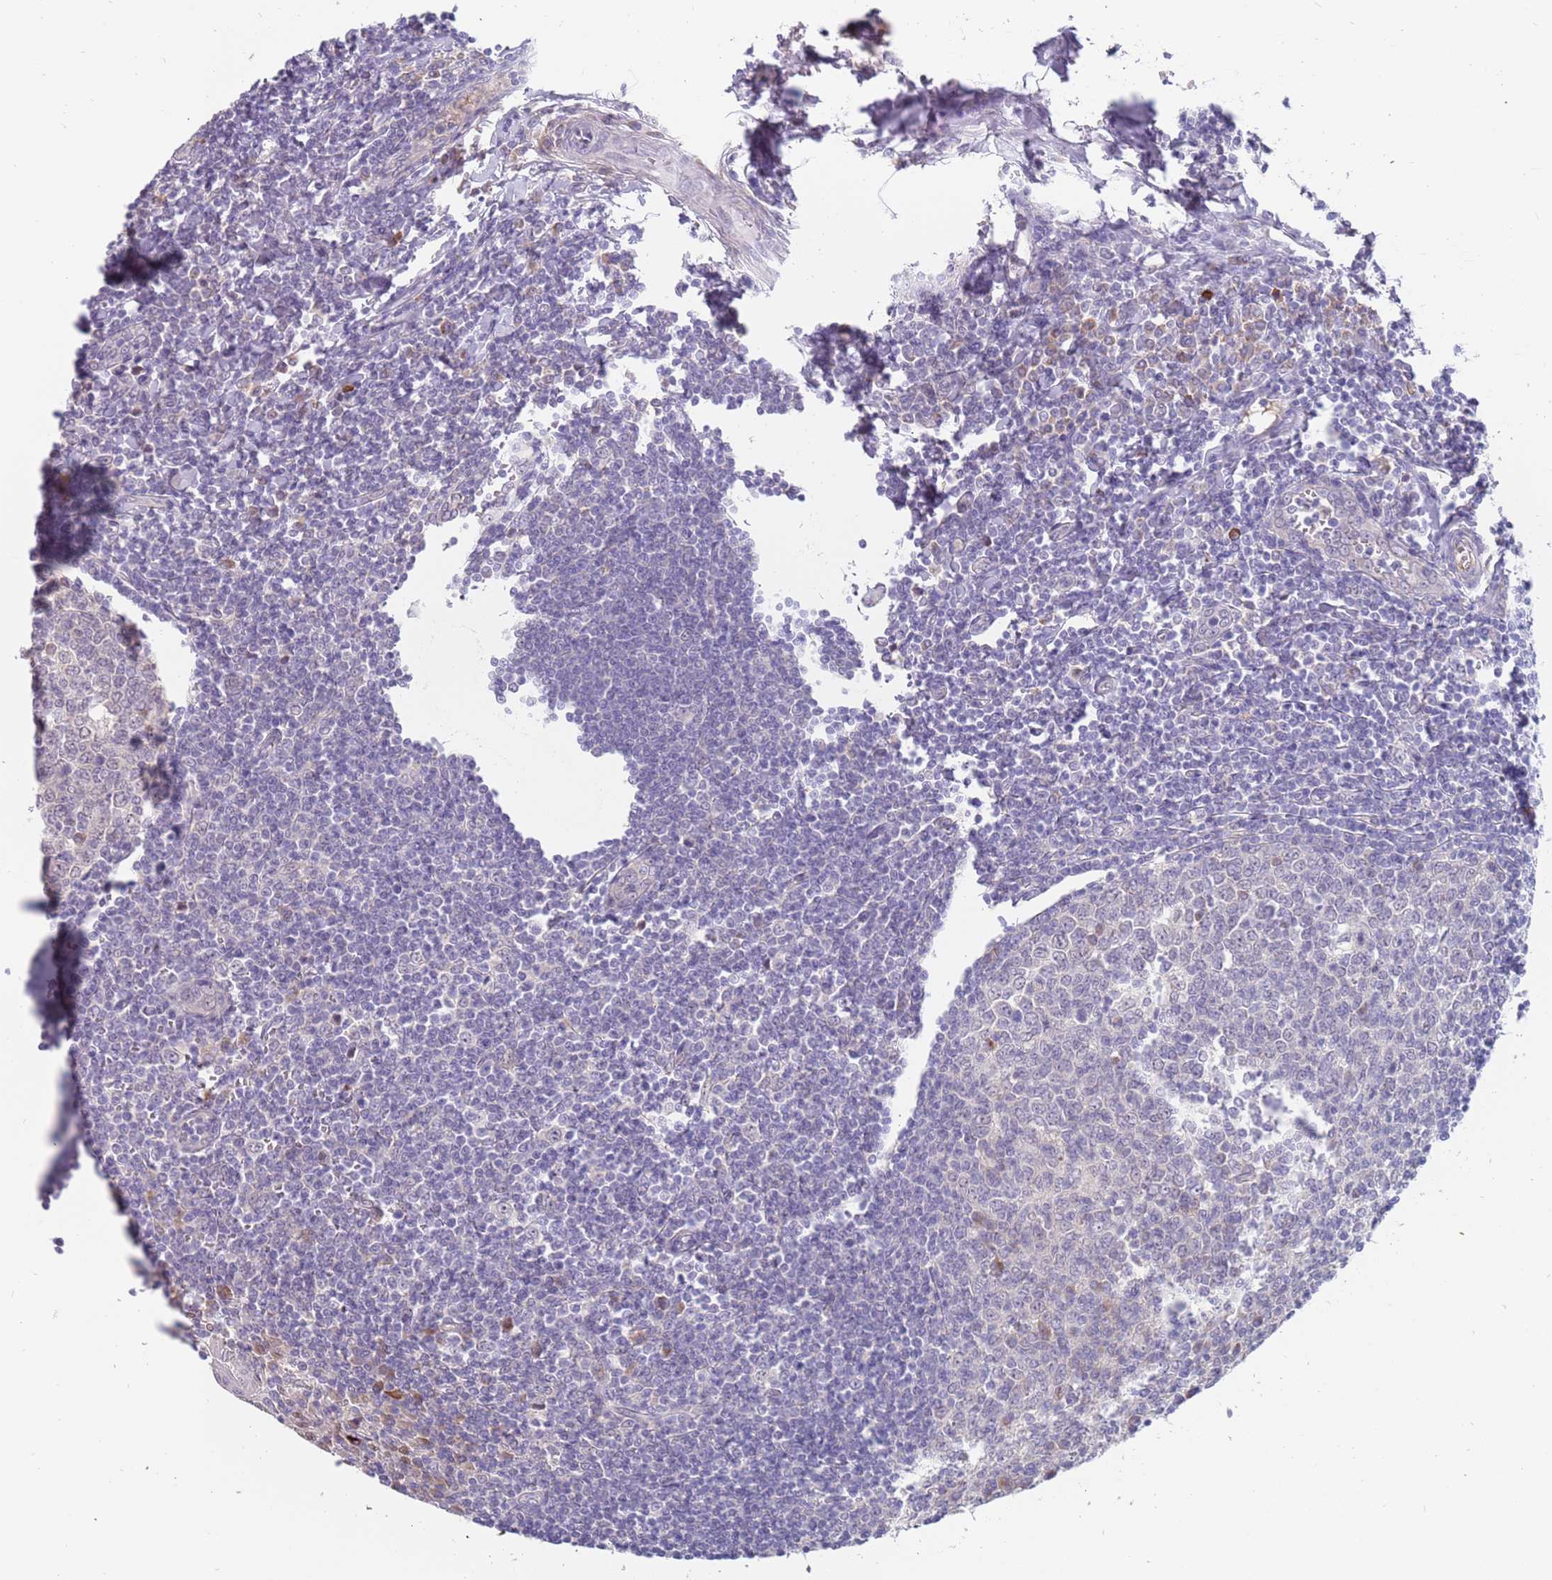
{"staining": {"intensity": "negative", "quantity": "none", "location": "none"}, "tissue": "tonsil", "cell_type": "Germinal center cells", "image_type": "normal", "snomed": [{"axis": "morphology", "description": "Normal tissue, NOS"}, {"axis": "topography", "description": "Tonsil"}], "caption": "This is a histopathology image of immunohistochemistry staining of unremarkable tonsil, which shows no positivity in germinal center cells.", "gene": "ZNF746", "patient": {"sex": "male", "age": 27}}